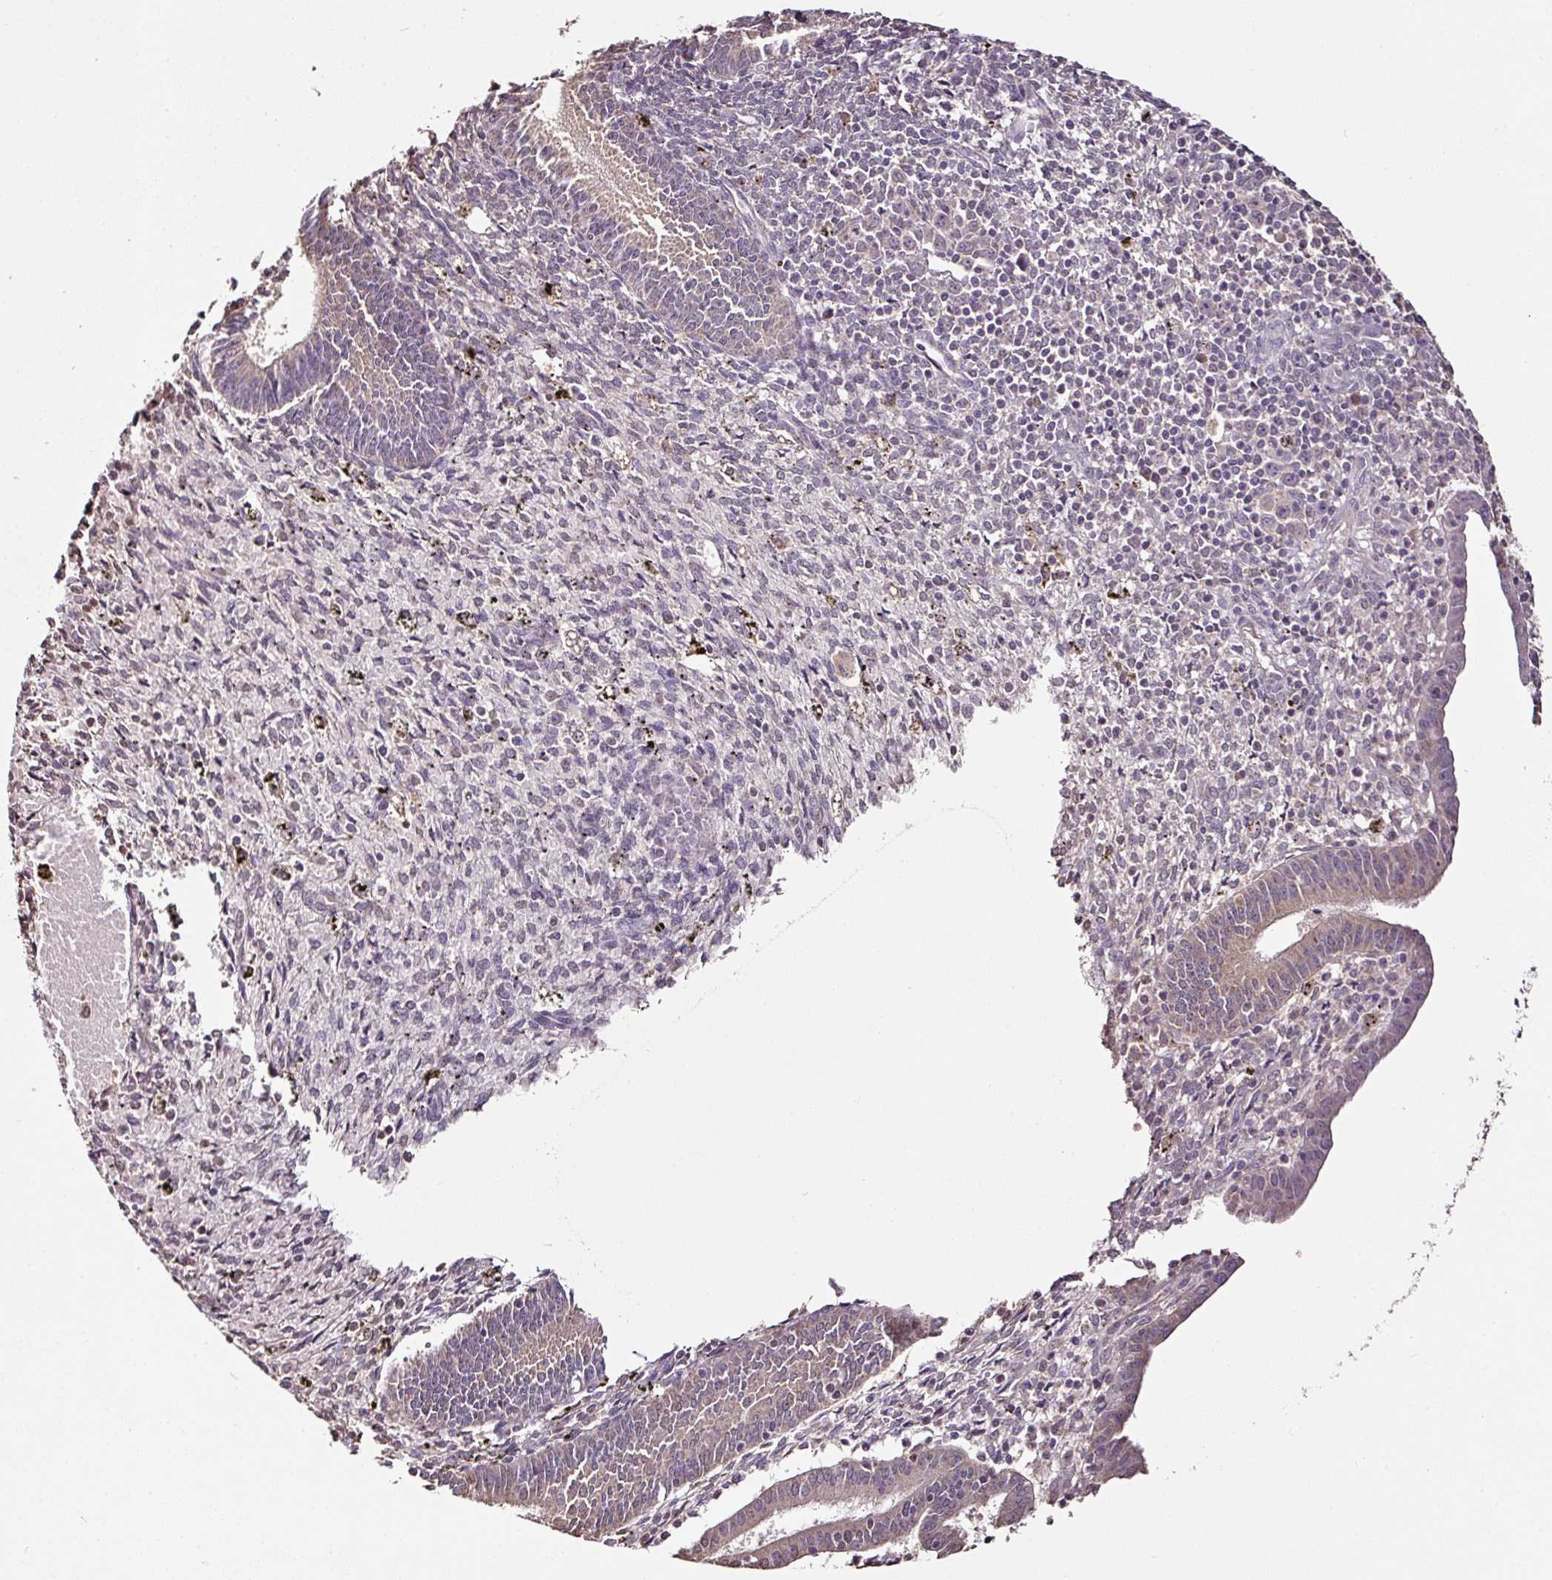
{"staining": {"intensity": "weak", "quantity": "25%-75%", "location": "cytoplasmic/membranous"}, "tissue": "endometrium", "cell_type": "Cells in endometrial stroma", "image_type": "normal", "snomed": [{"axis": "morphology", "description": "Normal tissue, NOS"}, {"axis": "topography", "description": "Endometrium"}], "caption": "Benign endometrium was stained to show a protein in brown. There is low levels of weak cytoplasmic/membranous positivity in about 25%-75% of cells in endometrial stroma.", "gene": "RPL38", "patient": {"sex": "female", "age": 41}}